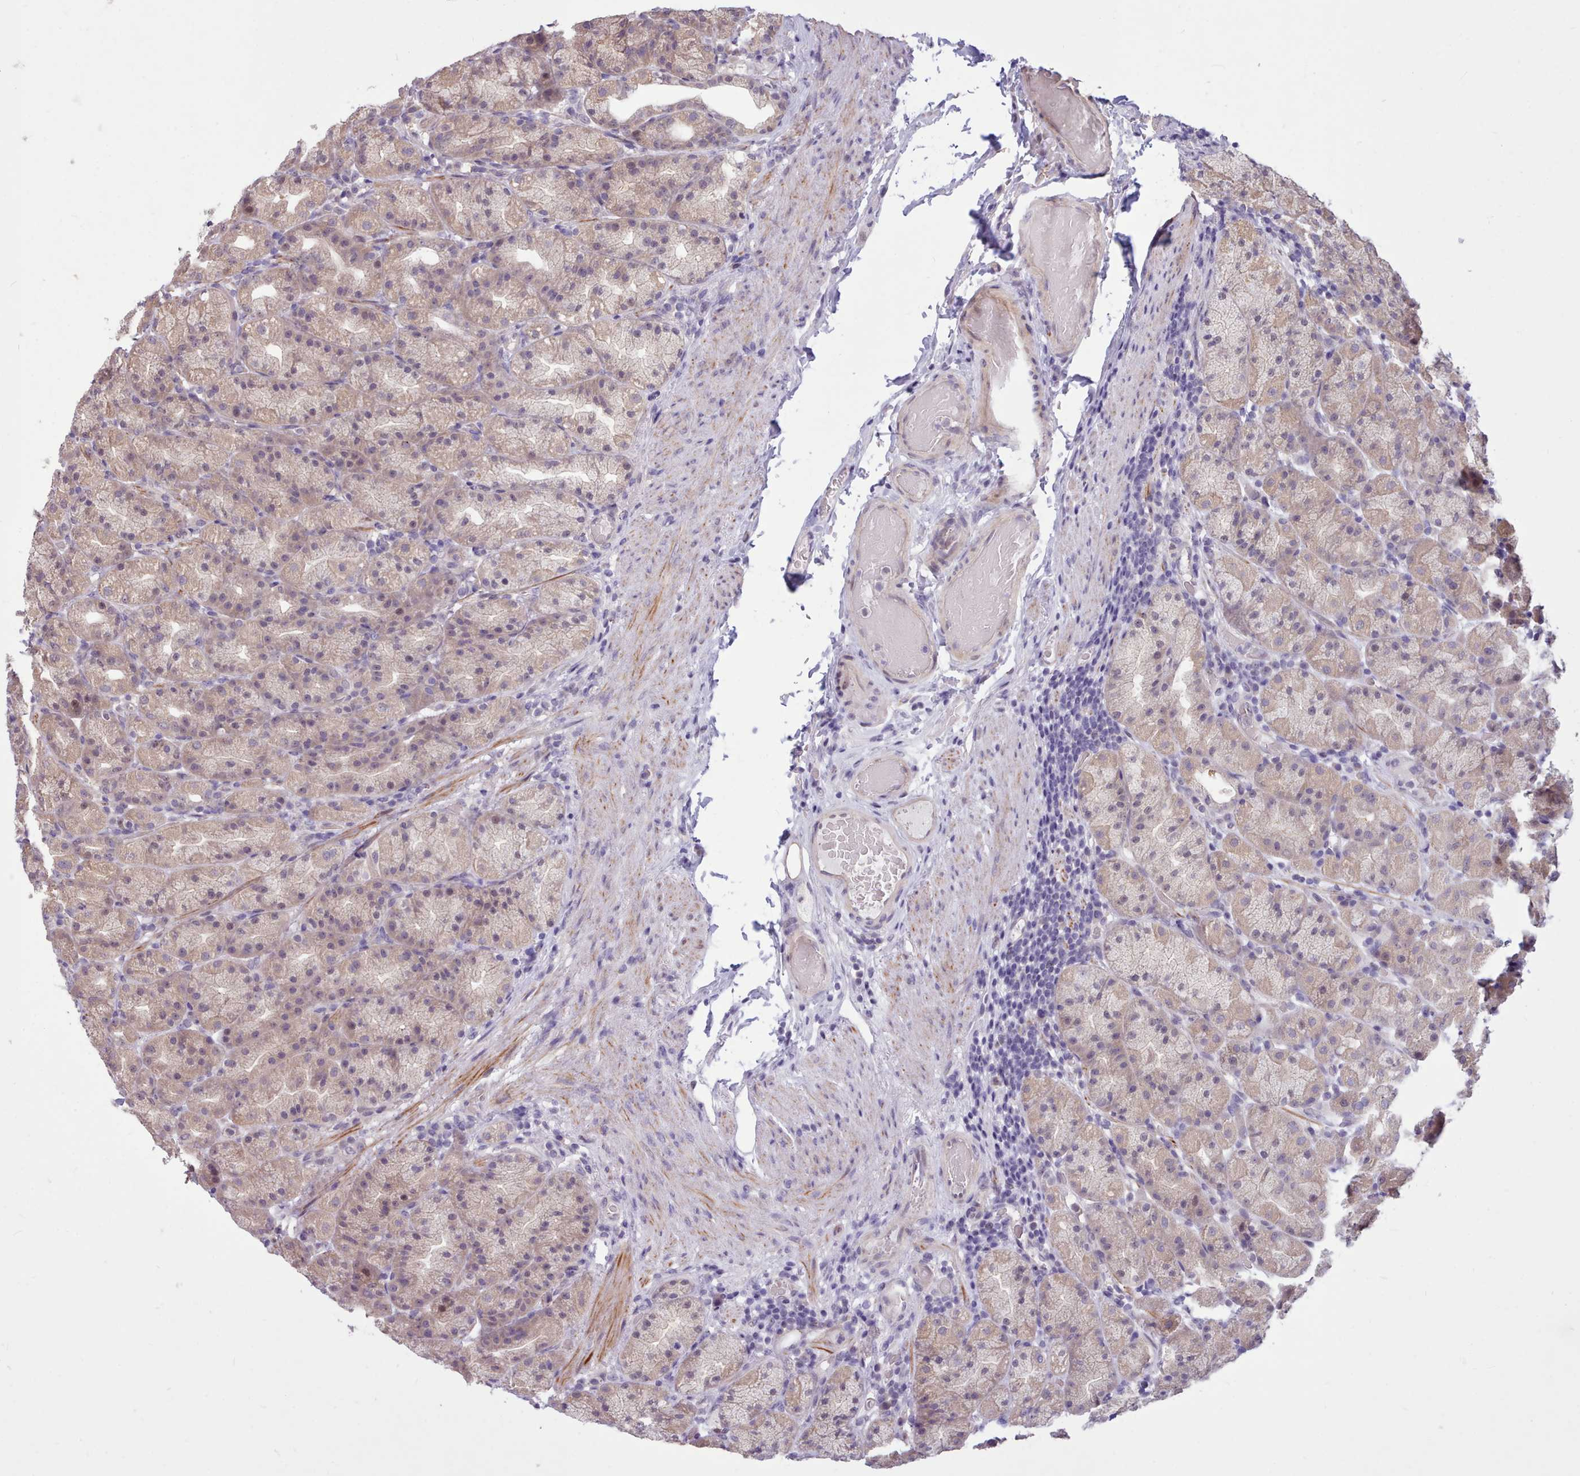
{"staining": {"intensity": "weak", "quantity": ">75%", "location": "cytoplasmic/membranous,nuclear"}, "tissue": "stomach", "cell_type": "Glandular cells", "image_type": "normal", "snomed": [{"axis": "morphology", "description": "Normal tissue, NOS"}, {"axis": "topography", "description": "Stomach, upper"}, {"axis": "topography", "description": "Stomach"}], "caption": "Protein analysis of unremarkable stomach shows weak cytoplasmic/membranous,nuclear staining in about >75% of glandular cells. (Brightfield microscopy of DAB IHC at high magnification).", "gene": "ZNF607", "patient": {"sex": "male", "age": 68}}